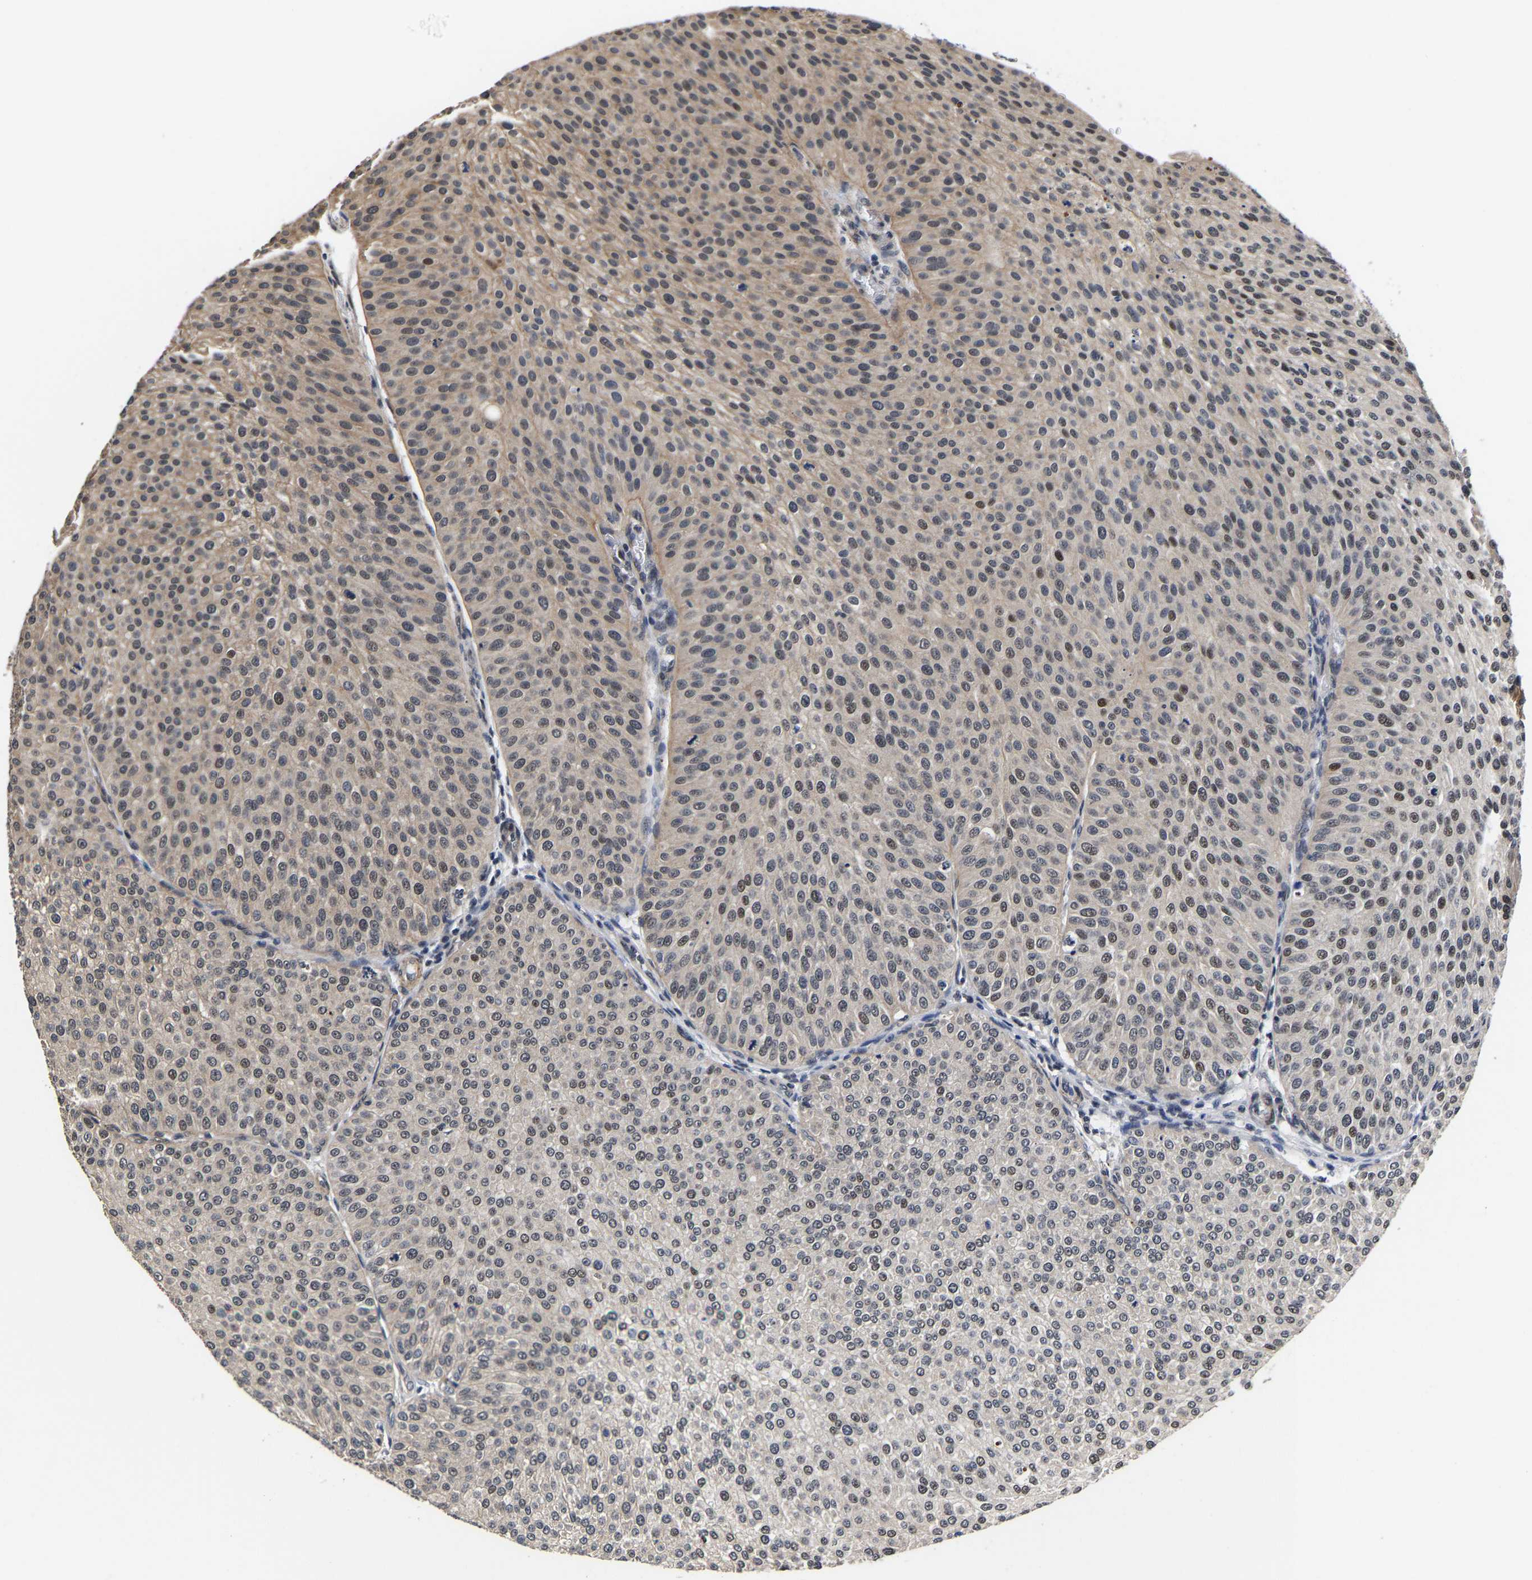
{"staining": {"intensity": "weak", "quantity": "25%-75%", "location": "cytoplasmic/membranous,nuclear"}, "tissue": "urothelial cancer", "cell_type": "Tumor cells", "image_type": "cancer", "snomed": [{"axis": "morphology", "description": "Urothelial carcinoma, Low grade"}, {"axis": "topography", "description": "Smooth muscle"}, {"axis": "topography", "description": "Urinary bladder"}], "caption": "An image showing weak cytoplasmic/membranous and nuclear positivity in approximately 25%-75% of tumor cells in urothelial carcinoma (low-grade), as visualized by brown immunohistochemical staining.", "gene": "METTL16", "patient": {"sex": "male", "age": 60}}